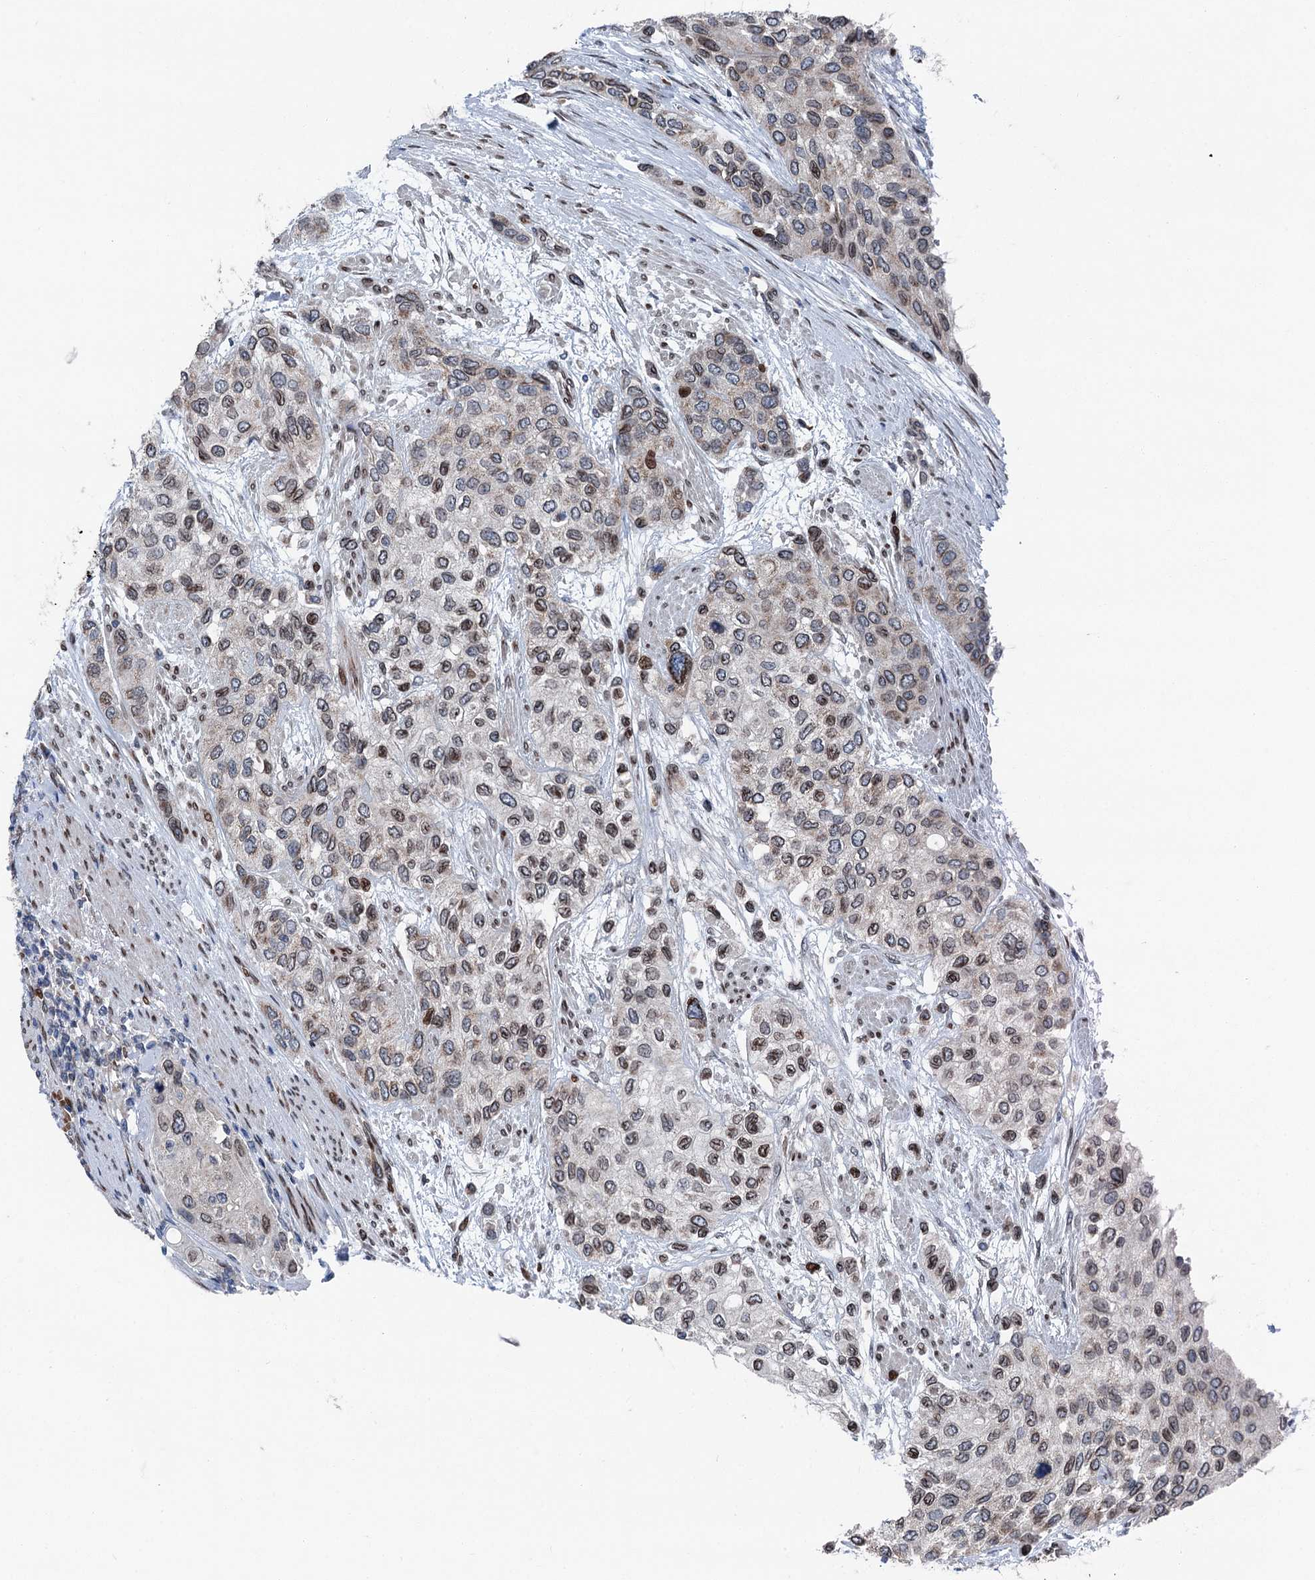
{"staining": {"intensity": "moderate", "quantity": "25%-75%", "location": "cytoplasmic/membranous,nuclear"}, "tissue": "urothelial cancer", "cell_type": "Tumor cells", "image_type": "cancer", "snomed": [{"axis": "morphology", "description": "Normal tissue, NOS"}, {"axis": "morphology", "description": "Urothelial carcinoma, High grade"}, {"axis": "topography", "description": "Vascular tissue"}, {"axis": "topography", "description": "Urinary bladder"}], "caption": "Protein staining demonstrates moderate cytoplasmic/membranous and nuclear staining in approximately 25%-75% of tumor cells in urothelial cancer.", "gene": "MRPL14", "patient": {"sex": "female", "age": 56}}